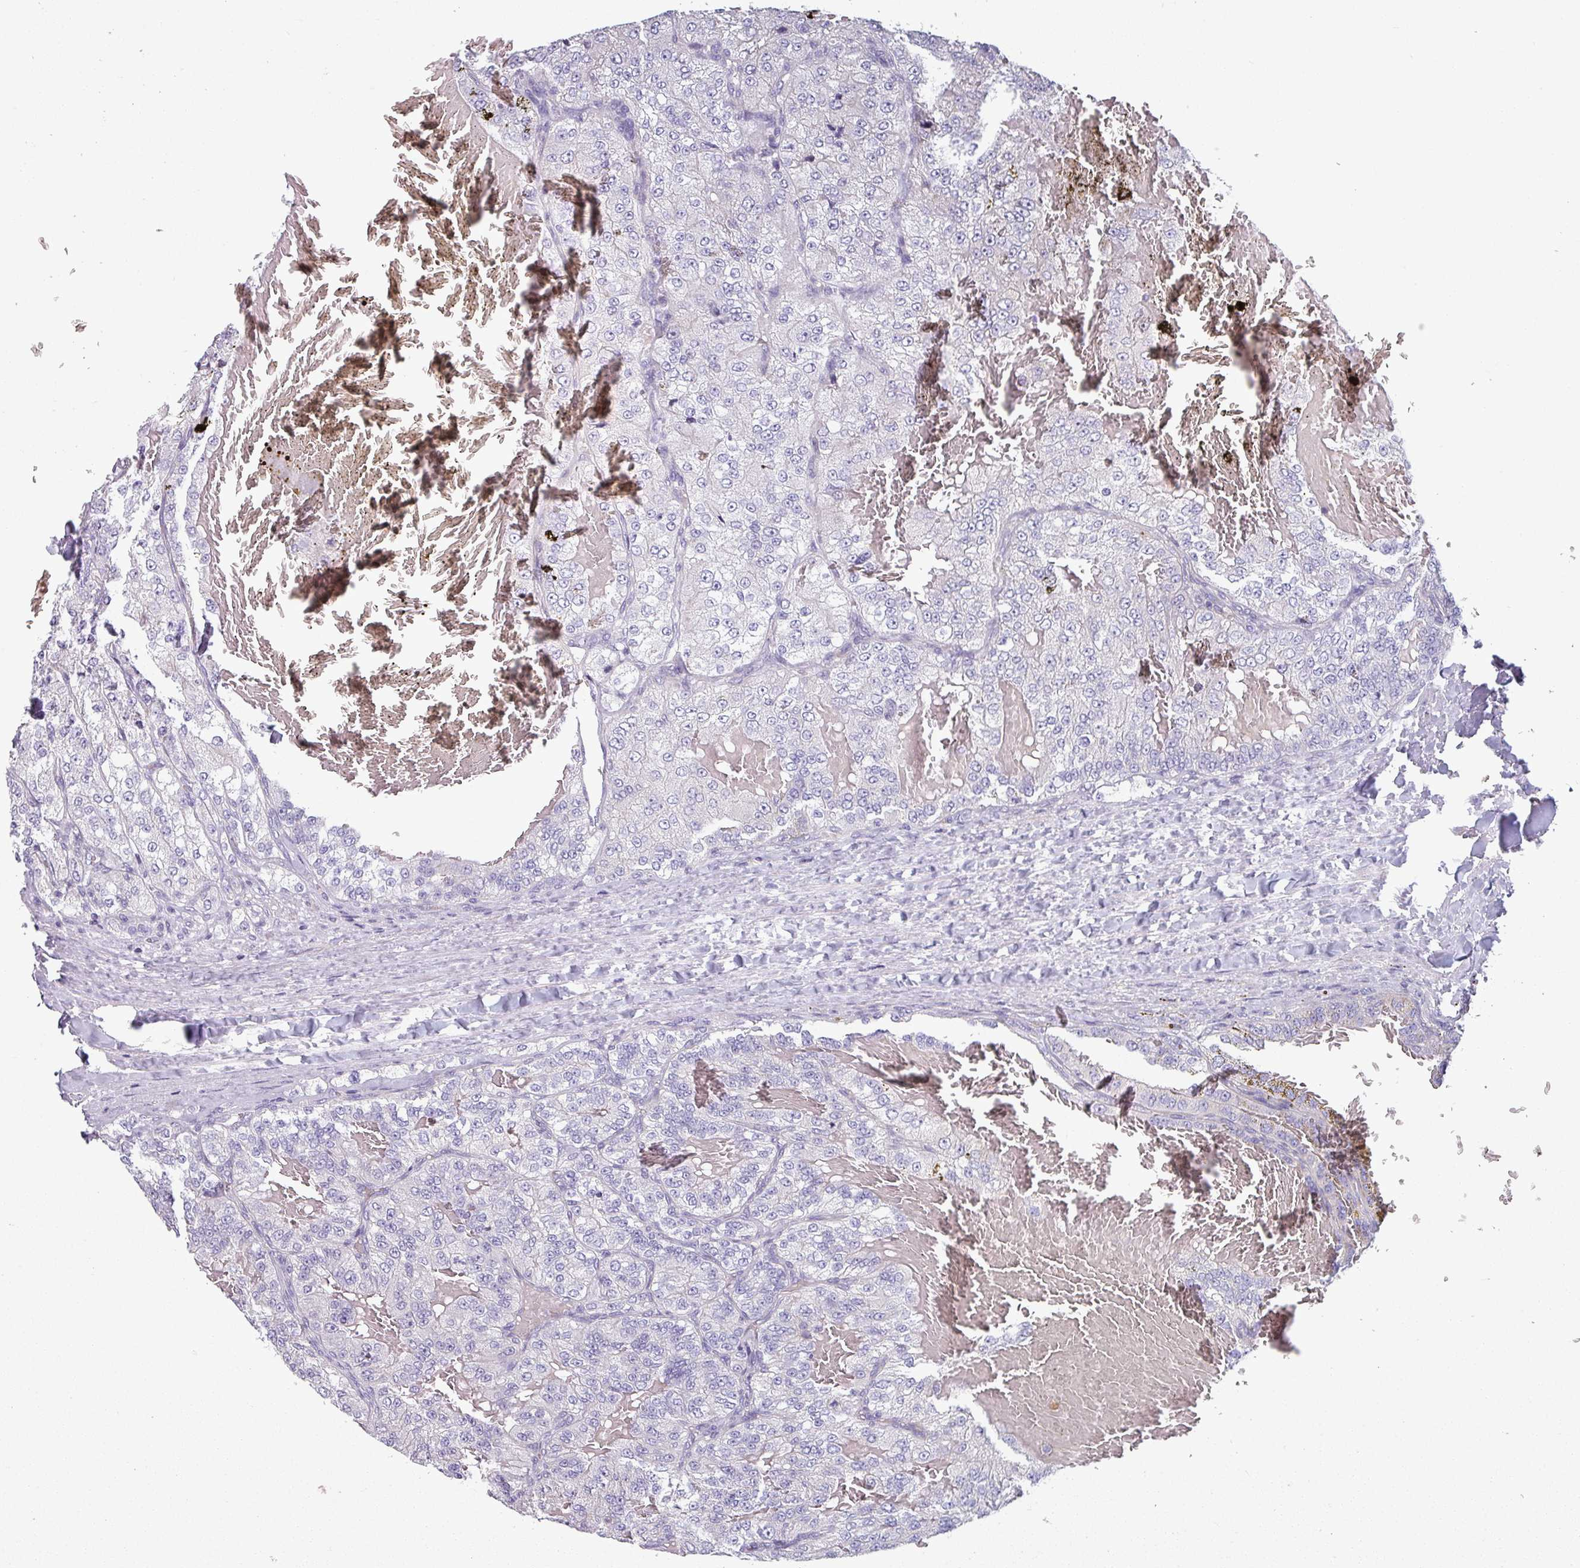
{"staining": {"intensity": "negative", "quantity": "none", "location": "none"}, "tissue": "renal cancer", "cell_type": "Tumor cells", "image_type": "cancer", "snomed": [{"axis": "morphology", "description": "Adenocarcinoma, NOS"}, {"axis": "topography", "description": "Kidney"}], "caption": "The image displays no significant staining in tumor cells of renal cancer (adenocarcinoma).", "gene": "TMEM132A", "patient": {"sex": "female", "age": 63}}